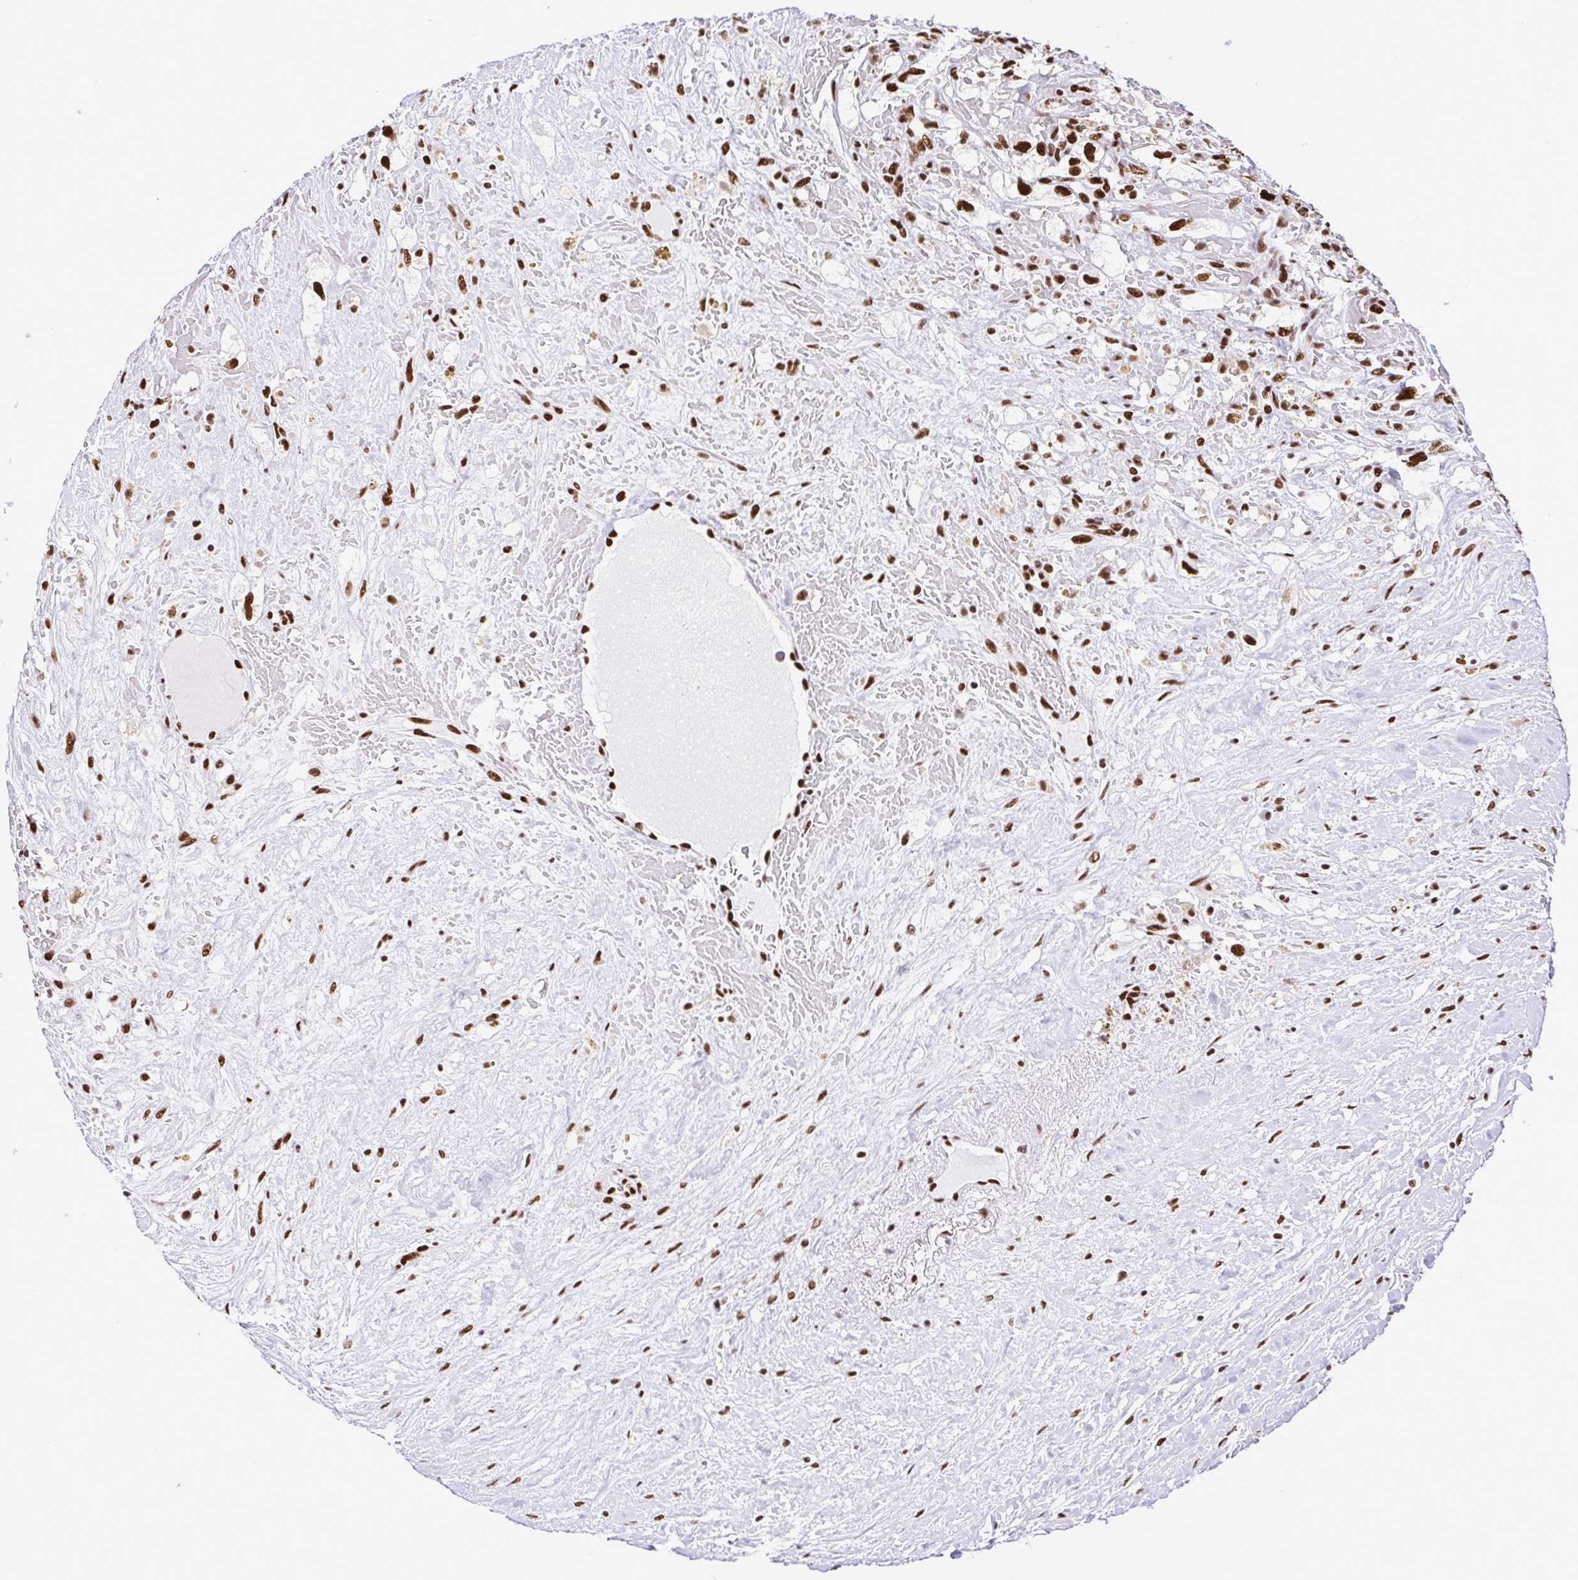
{"staining": {"intensity": "strong", "quantity": ">75%", "location": "nuclear"}, "tissue": "renal cancer", "cell_type": "Tumor cells", "image_type": "cancer", "snomed": [{"axis": "morphology", "description": "Adenocarcinoma, NOS"}, {"axis": "topography", "description": "Kidney"}], "caption": "IHC (DAB (3,3'-diaminobenzidine)) staining of human adenocarcinoma (renal) demonstrates strong nuclear protein positivity in approximately >75% of tumor cells.", "gene": "TRIM28", "patient": {"sex": "male", "age": 59}}